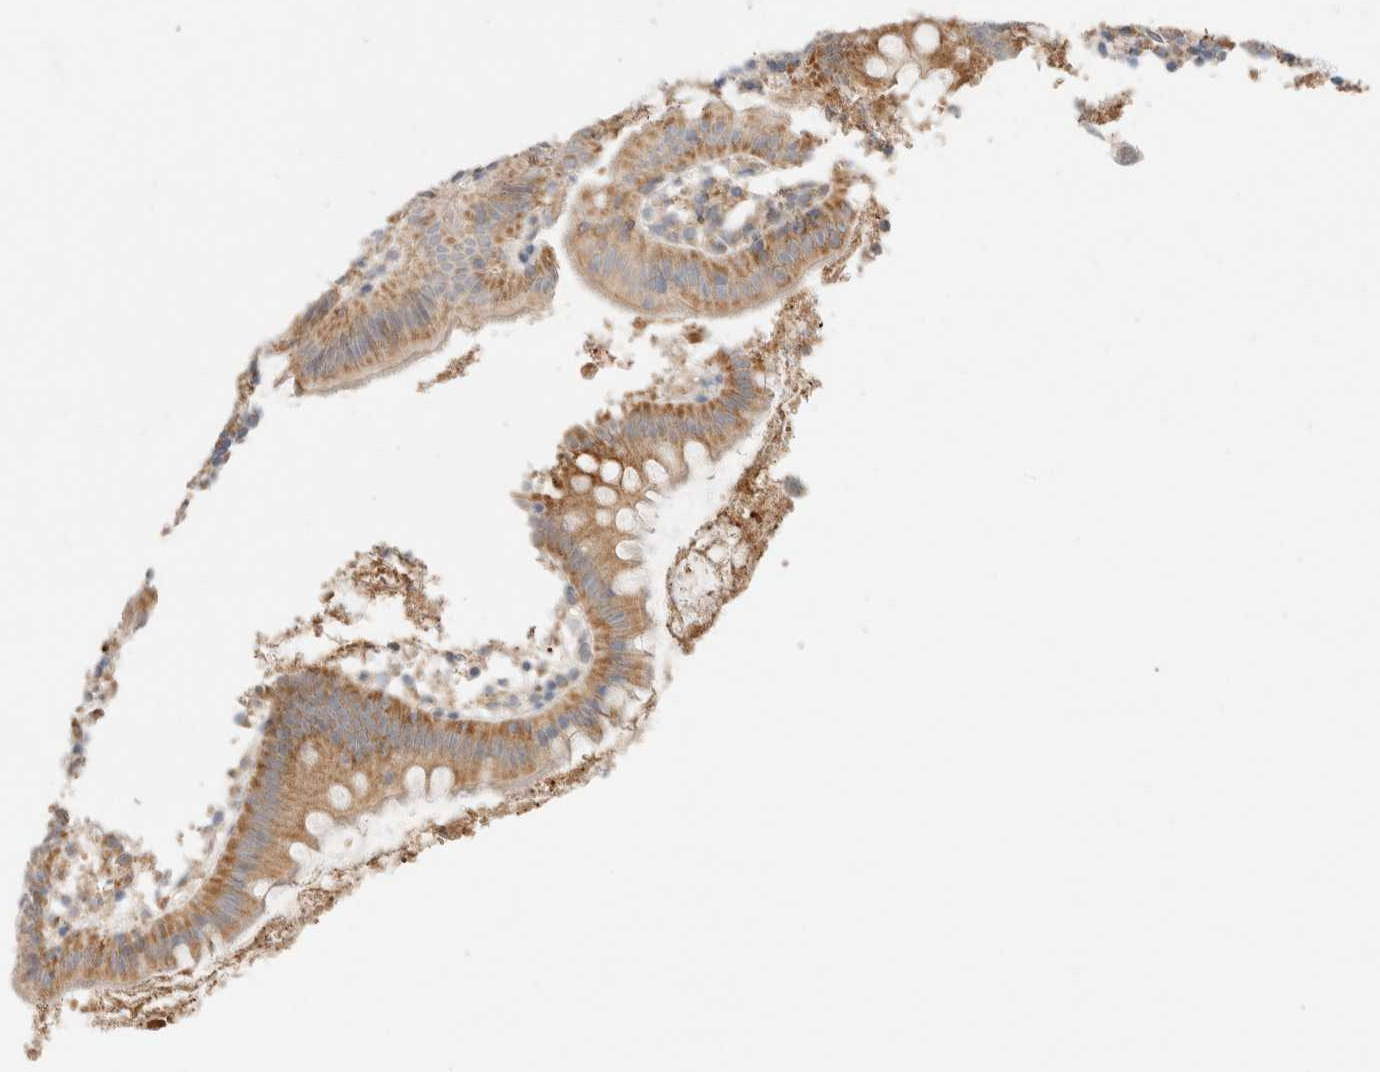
{"staining": {"intensity": "moderate", "quantity": ">75%", "location": "cytoplasmic/membranous"}, "tissue": "appendix", "cell_type": "Glandular cells", "image_type": "normal", "snomed": [{"axis": "morphology", "description": "Normal tissue, NOS"}, {"axis": "topography", "description": "Appendix"}], "caption": "DAB immunohistochemical staining of normal human appendix reveals moderate cytoplasmic/membranous protein expression in approximately >75% of glandular cells.", "gene": "MRM3", "patient": {"sex": "female", "age": 20}}